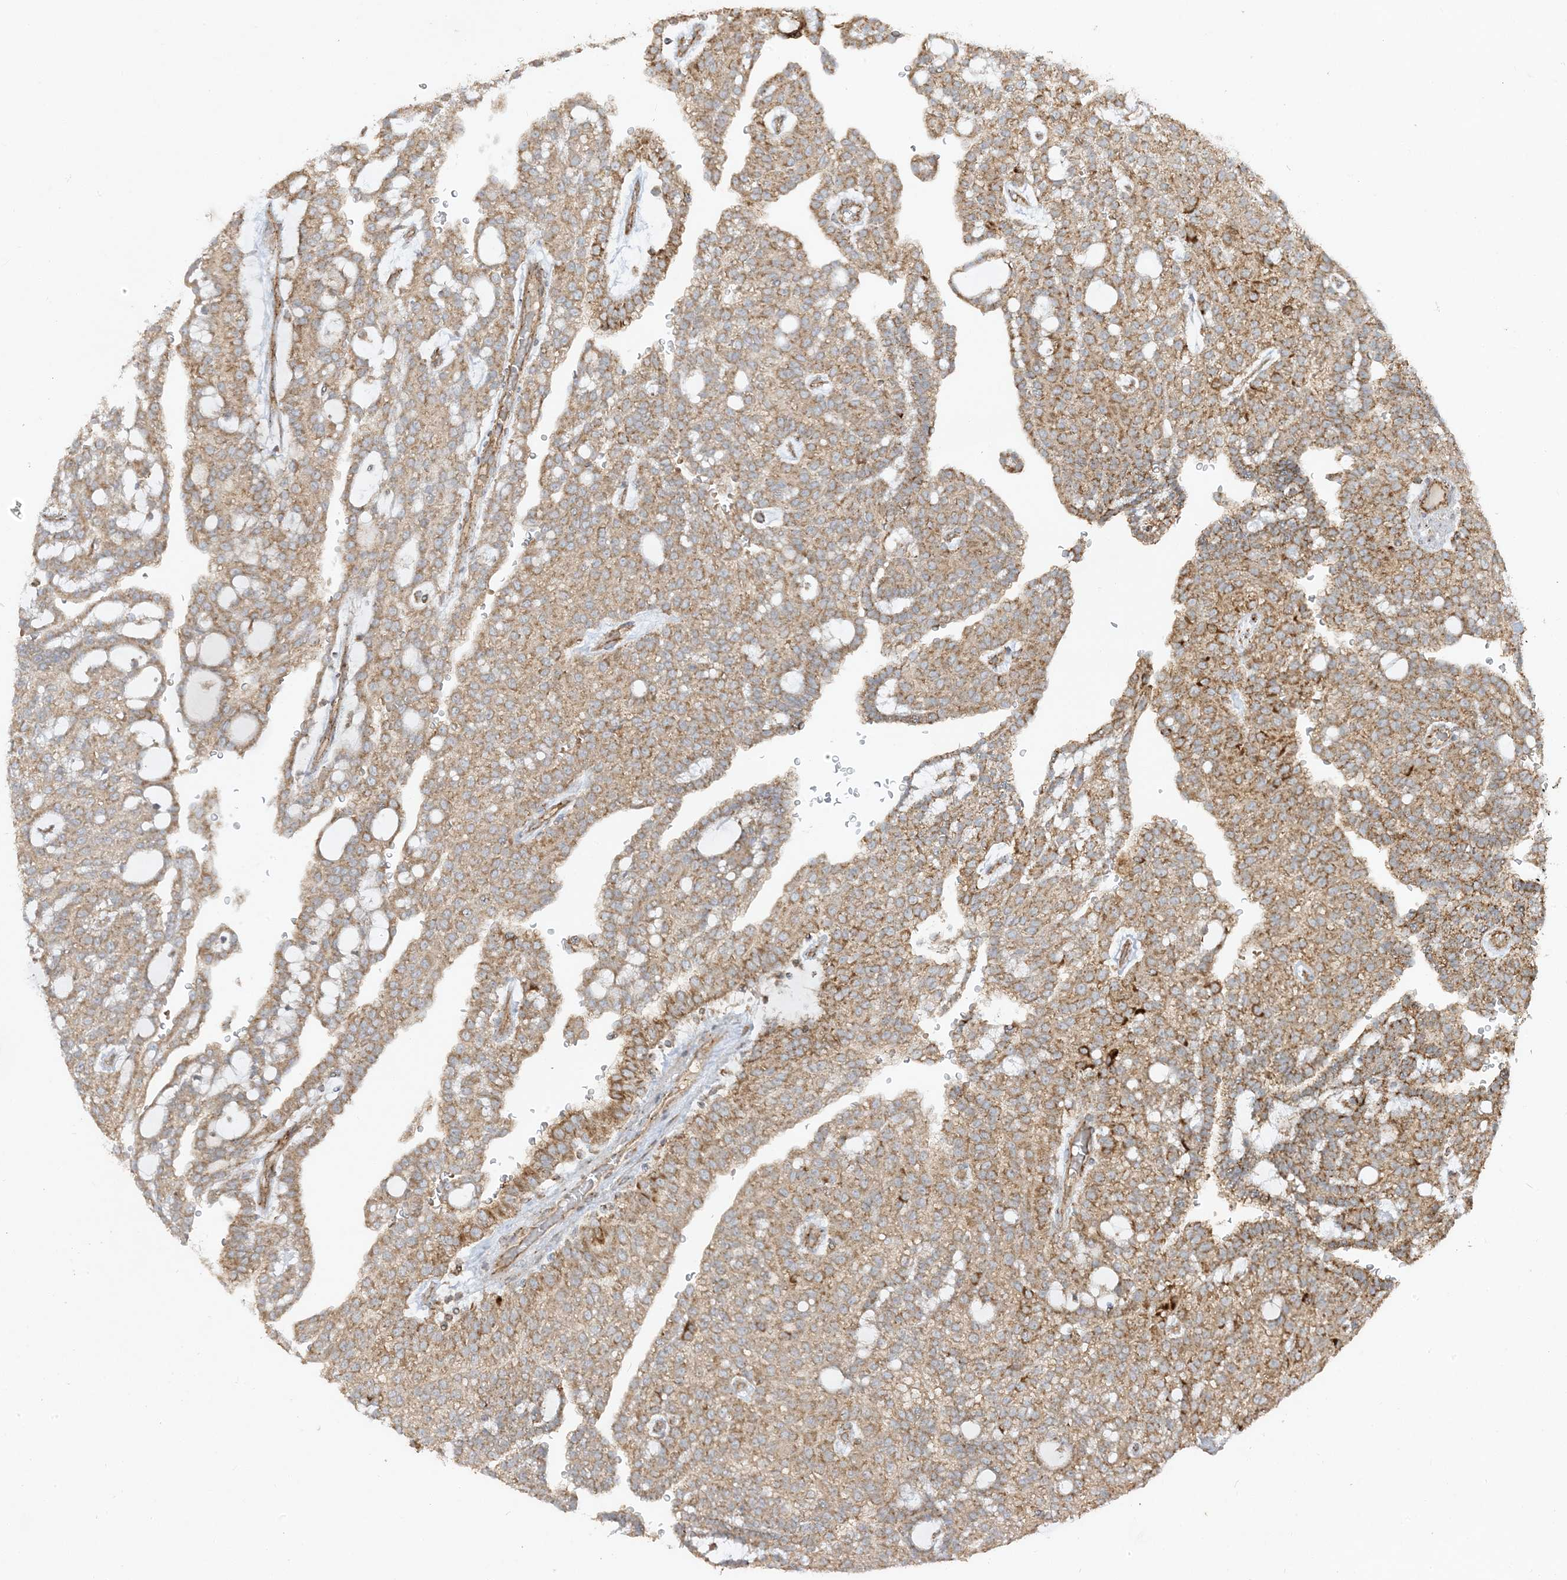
{"staining": {"intensity": "moderate", "quantity": ">75%", "location": "cytoplasmic/membranous"}, "tissue": "renal cancer", "cell_type": "Tumor cells", "image_type": "cancer", "snomed": [{"axis": "morphology", "description": "Adenocarcinoma, NOS"}, {"axis": "topography", "description": "Kidney"}], "caption": "Protein expression analysis of renal cancer (adenocarcinoma) displays moderate cytoplasmic/membranous staining in about >75% of tumor cells. The staining was performed using DAB to visualize the protein expression in brown, while the nuclei were stained in blue with hematoxylin (Magnification: 20x).", "gene": "AARS2", "patient": {"sex": "male", "age": 63}}